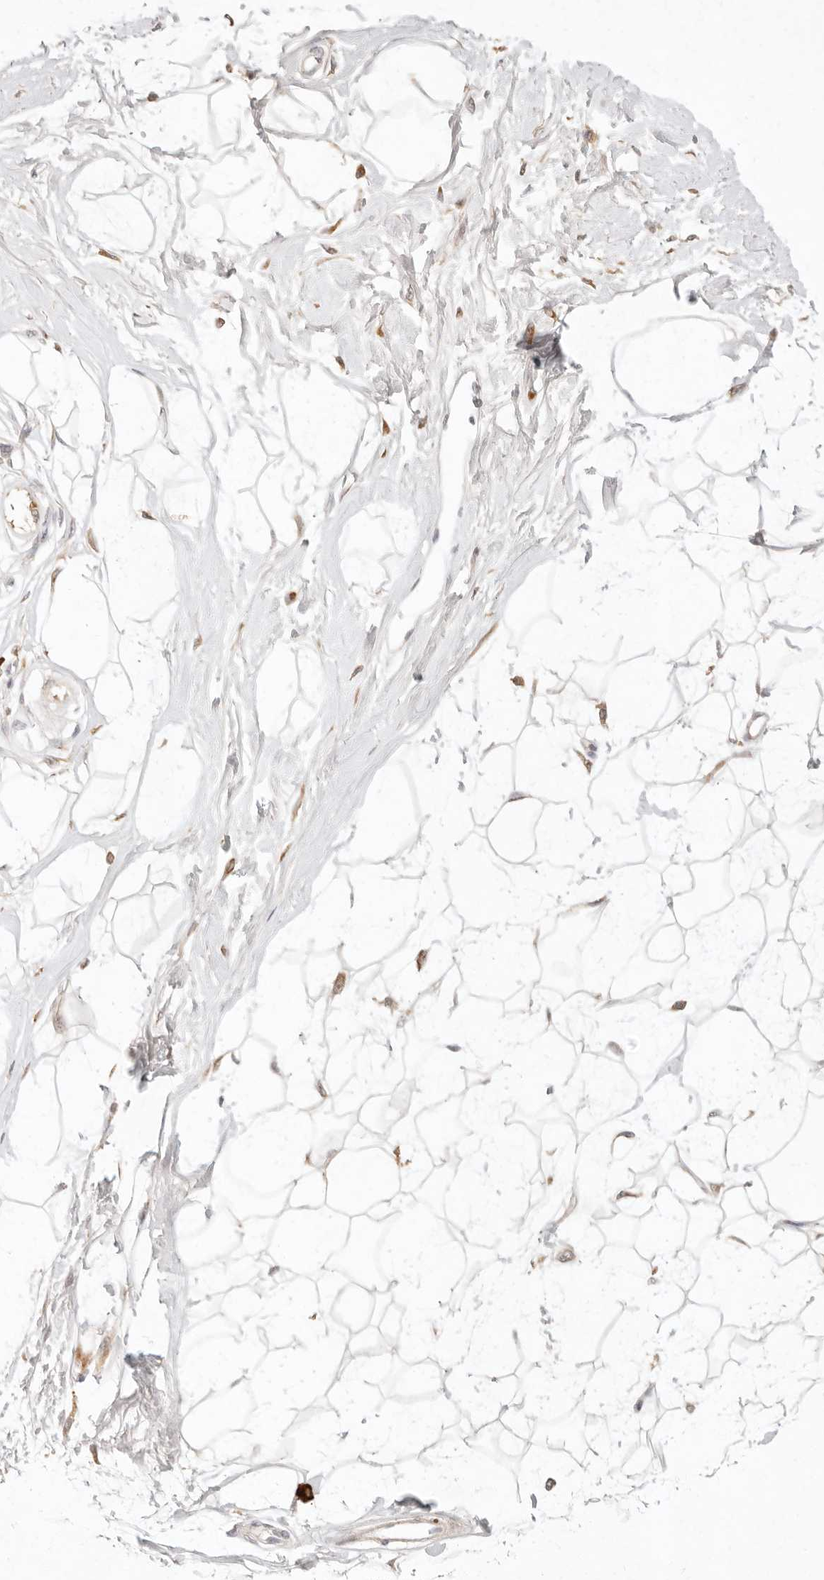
{"staining": {"intensity": "weak", "quantity": "<25%", "location": "cytoplasmic/membranous"}, "tissue": "breast", "cell_type": "Adipocytes", "image_type": "normal", "snomed": [{"axis": "morphology", "description": "Normal tissue, NOS"}, {"axis": "topography", "description": "Breast"}], "caption": "IHC photomicrograph of unremarkable breast: breast stained with DAB displays no significant protein positivity in adipocytes.", "gene": "C1orf127", "patient": {"sex": "female", "age": 45}}